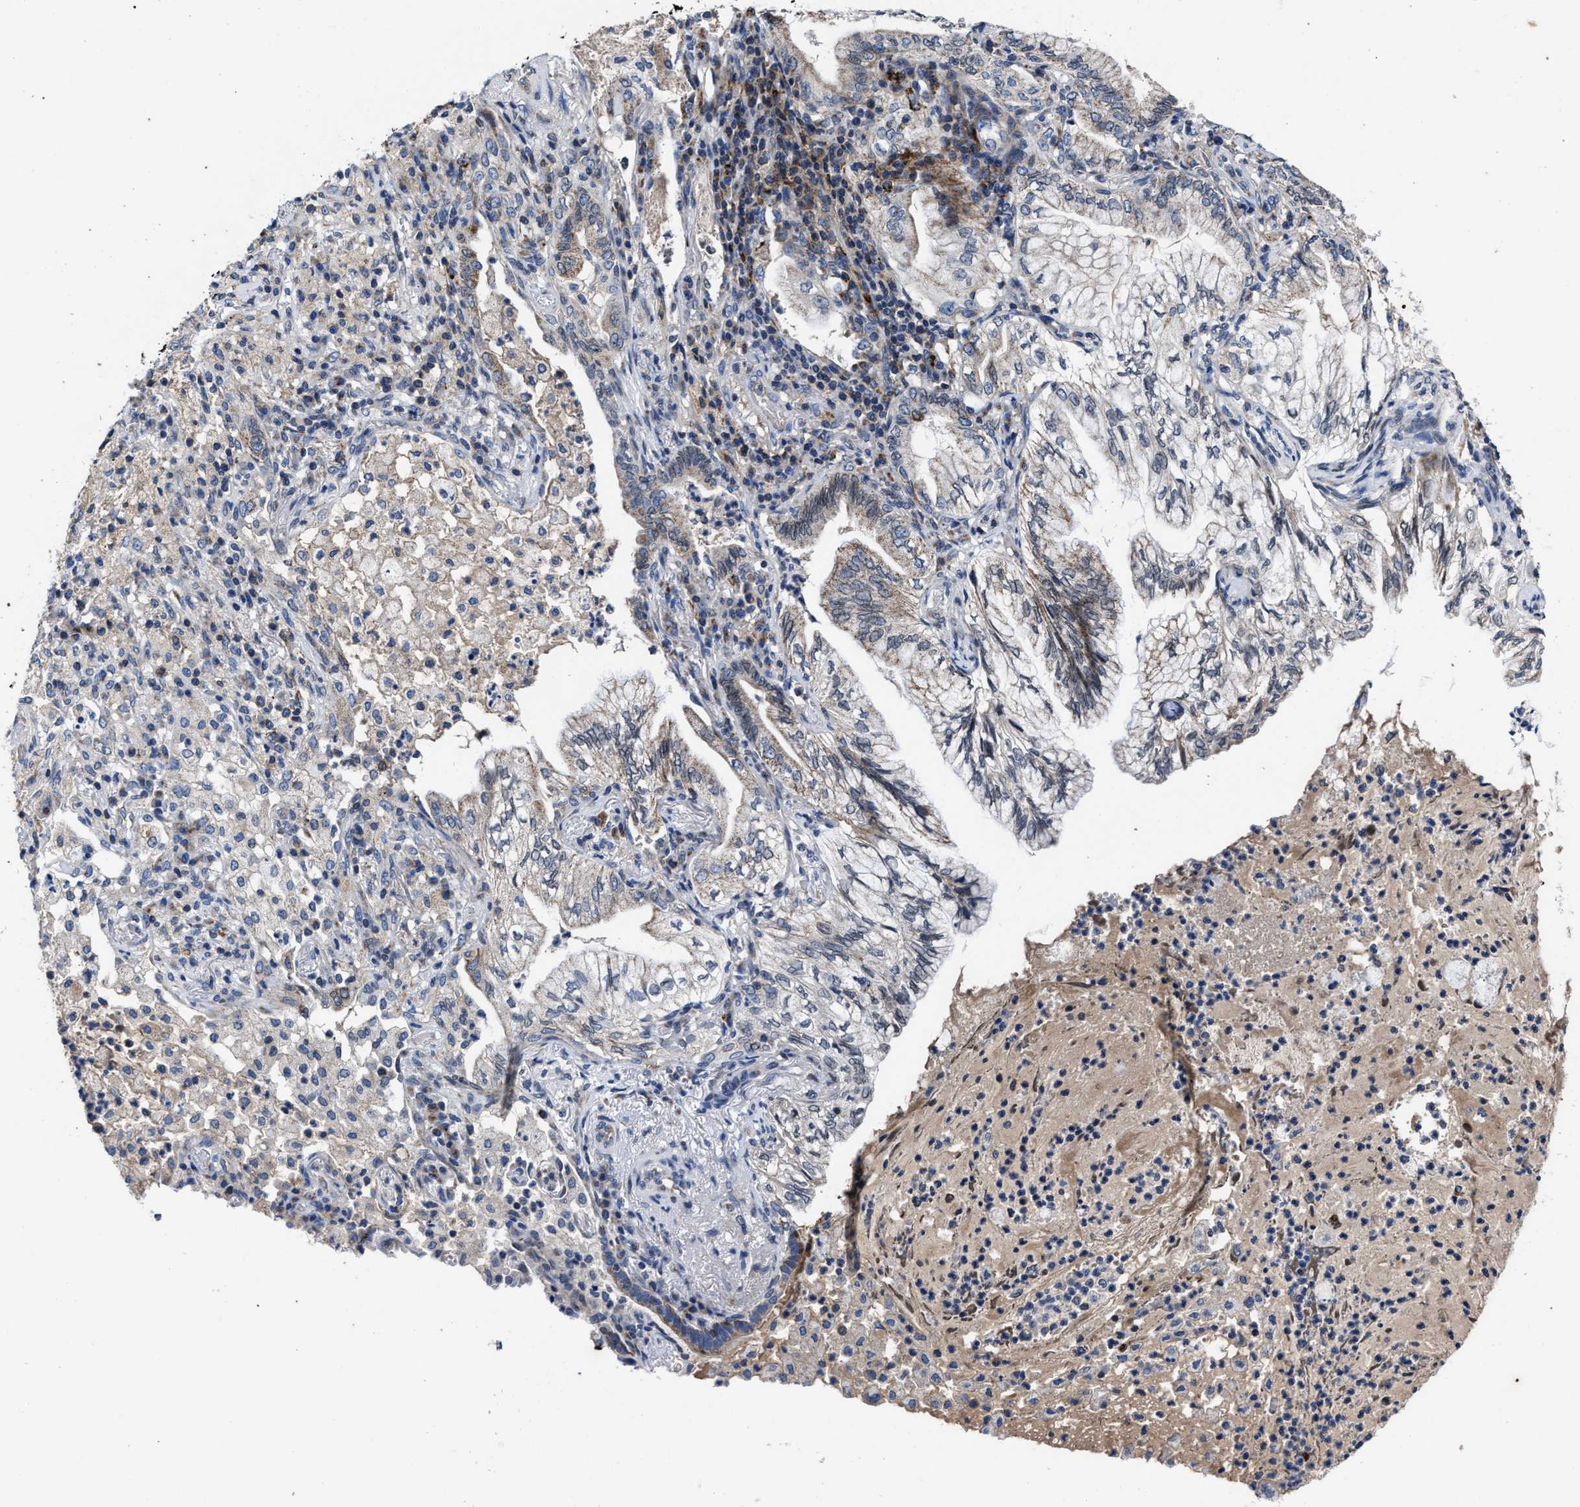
{"staining": {"intensity": "weak", "quantity": "<25%", "location": "cytoplasmic/membranous"}, "tissue": "lung cancer", "cell_type": "Tumor cells", "image_type": "cancer", "snomed": [{"axis": "morphology", "description": "Adenocarcinoma, NOS"}, {"axis": "topography", "description": "Lung"}], "caption": "This is an IHC photomicrograph of human adenocarcinoma (lung). There is no staining in tumor cells.", "gene": "CACNA1D", "patient": {"sex": "female", "age": 70}}